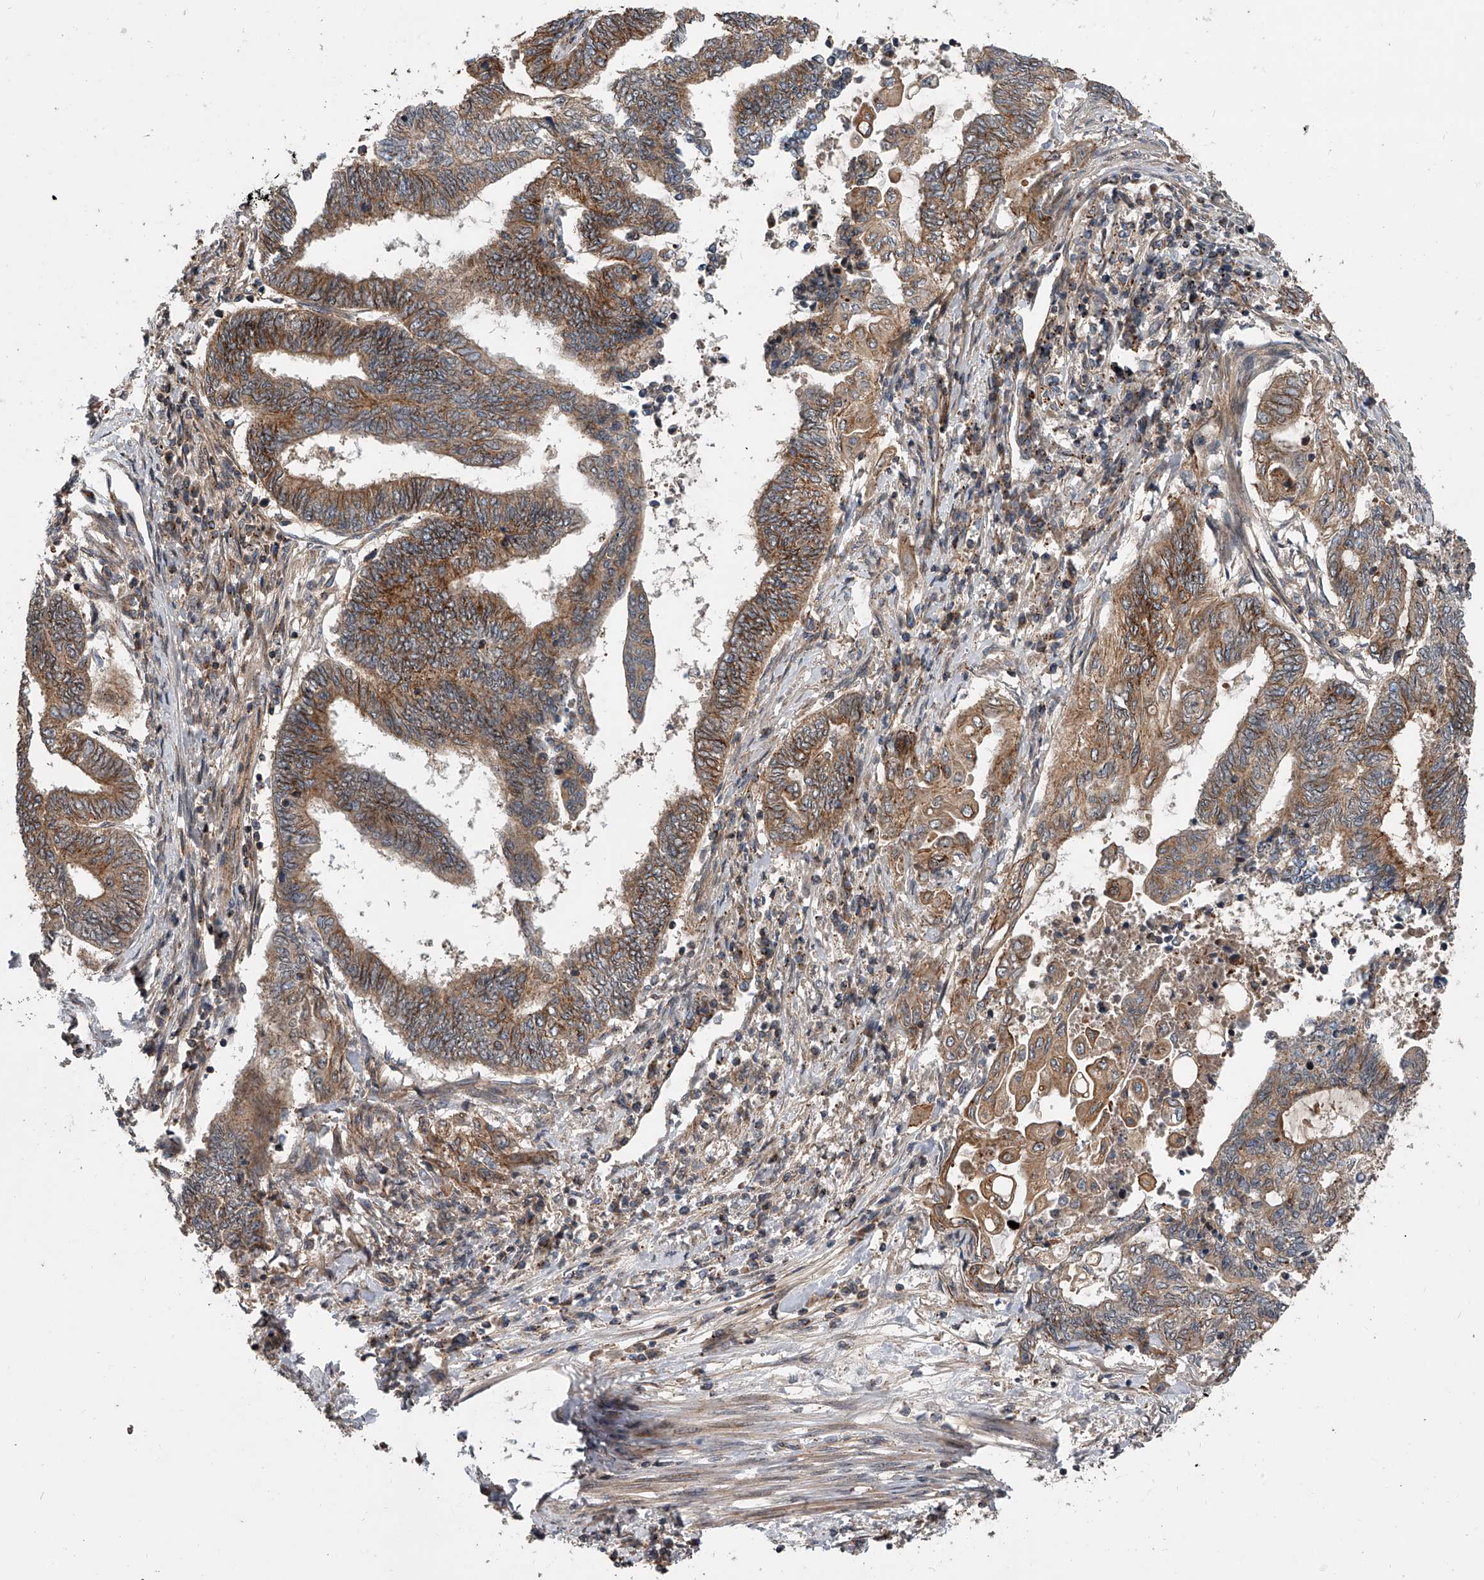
{"staining": {"intensity": "moderate", "quantity": ">75%", "location": "cytoplasmic/membranous"}, "tissue": "endometrial cancer", "cell_type": "Tumor cells", "image_type": "cancer", "snomed": [{"axis": "morphology", "description": "Adenocarcinoma, NOS"}, {"axis": "topography", "description": "Uterus"}, {"axis": "topography", "description": "Endometrium"}], "caption": "Immunohistochemical staining of human adenocarcinoma (endometrial) shows medium levels of moderate cytoplasmic/membranous staining in about >75% of tumor cells. The staining was performed using DAB, with brown indicating positive protein expression. Nuclei are stained blue with hematoxylin.", "gene": "USP47", "patient": {"sex": "female", "age": 70}}